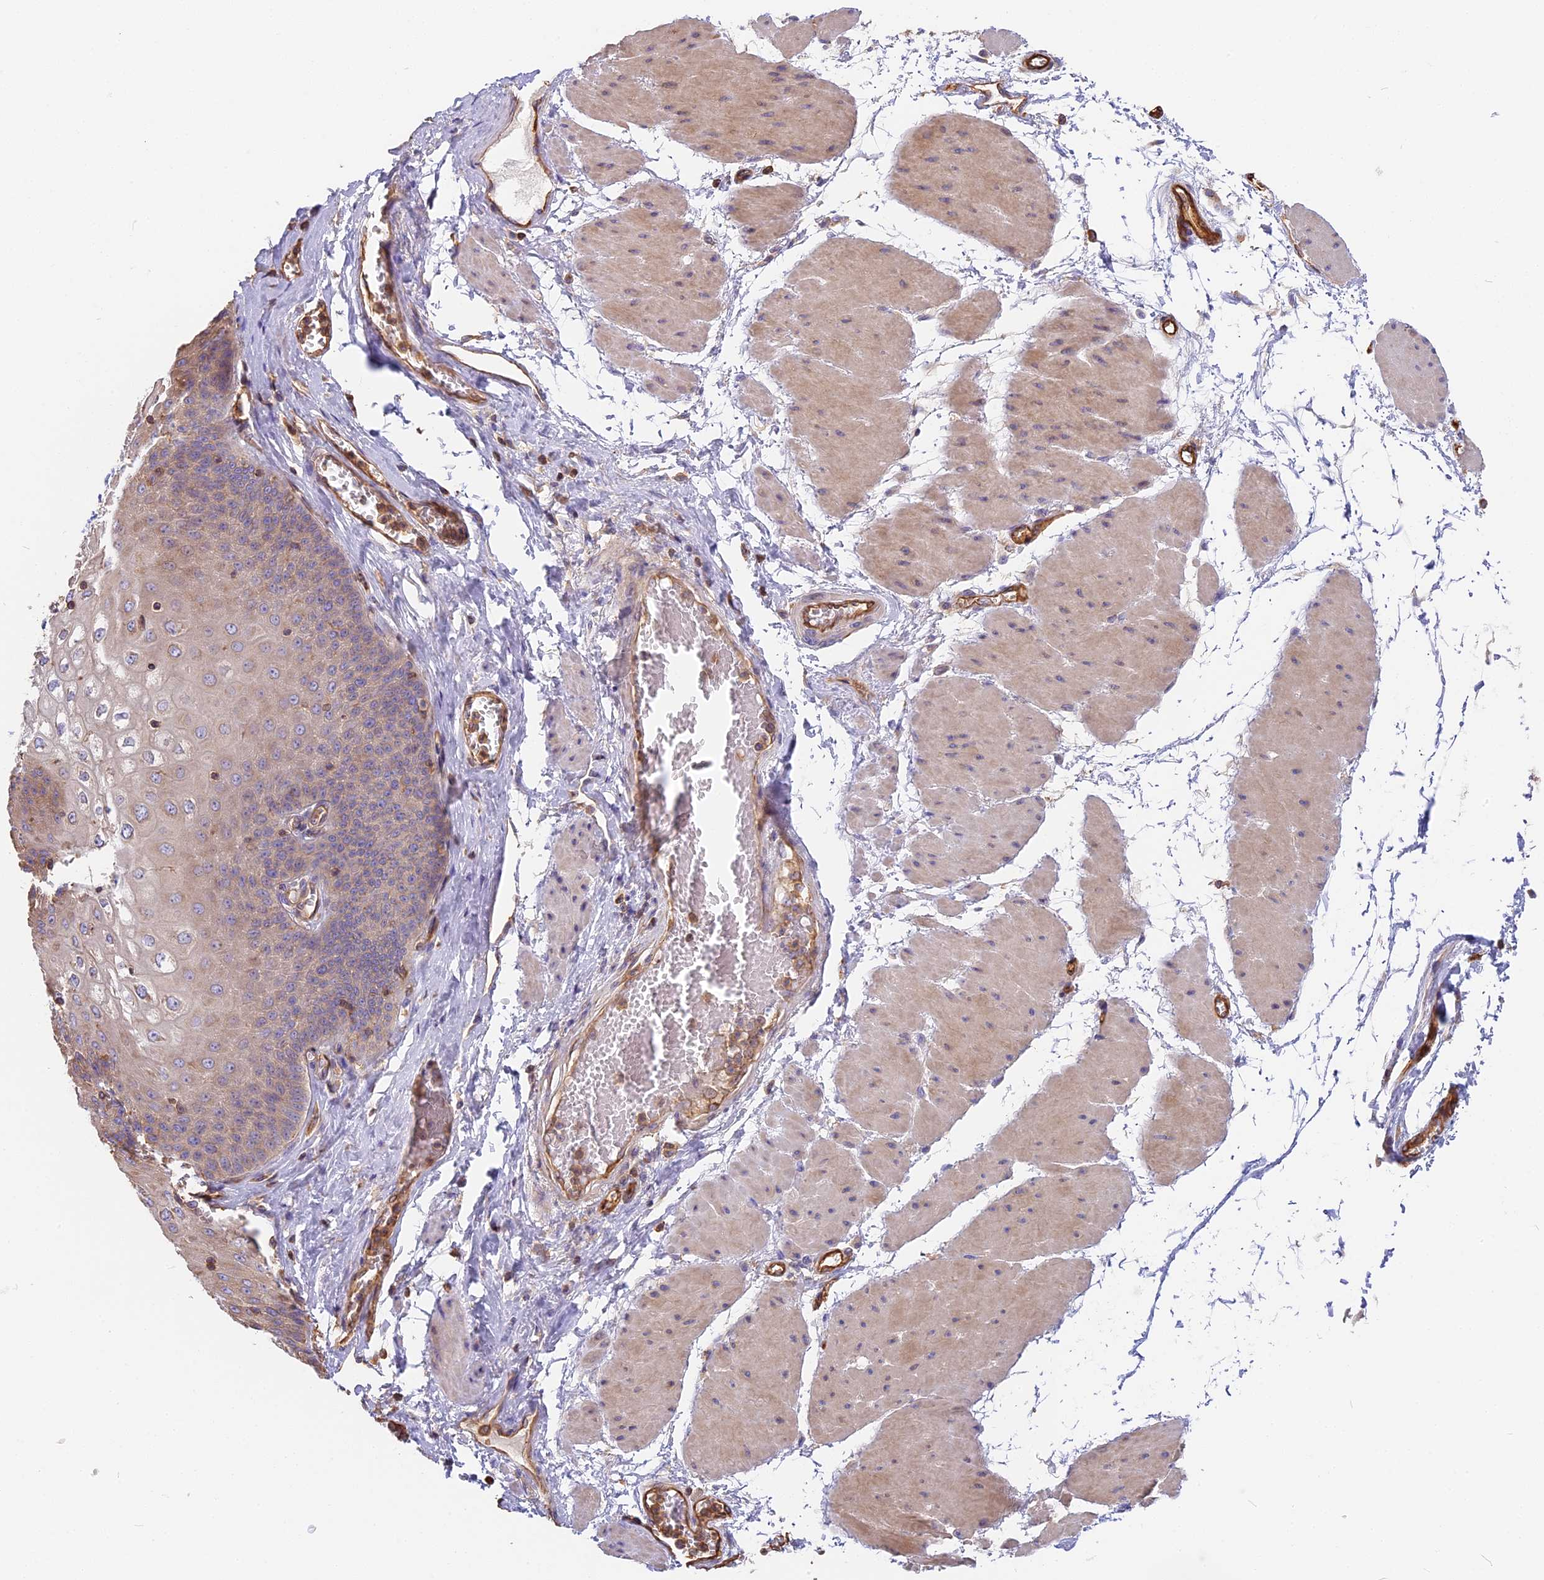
{"staining": {"intensity": "weak", "quantity": "<25%", "location": "cytoplasmic/membranous"}, "tissue": "esophagus", "cell_type": "Squamous epithelial cells", "image_type": "normal", "snomed": [{"axis": "morphology", "description": "Normal tissue, NOS"}, {"axis": "topography", "description": "Esophagus"}], "caption": "A micrograph of esophagus stained for a protein exhibits no brown staining in squamous epithelial cells. The staining is performed using DAB brown chromogen with nuclei counter-stained in using hematoxylin.", "gene": "VPS18", "patient": {"sex": "male", "age": 60}}